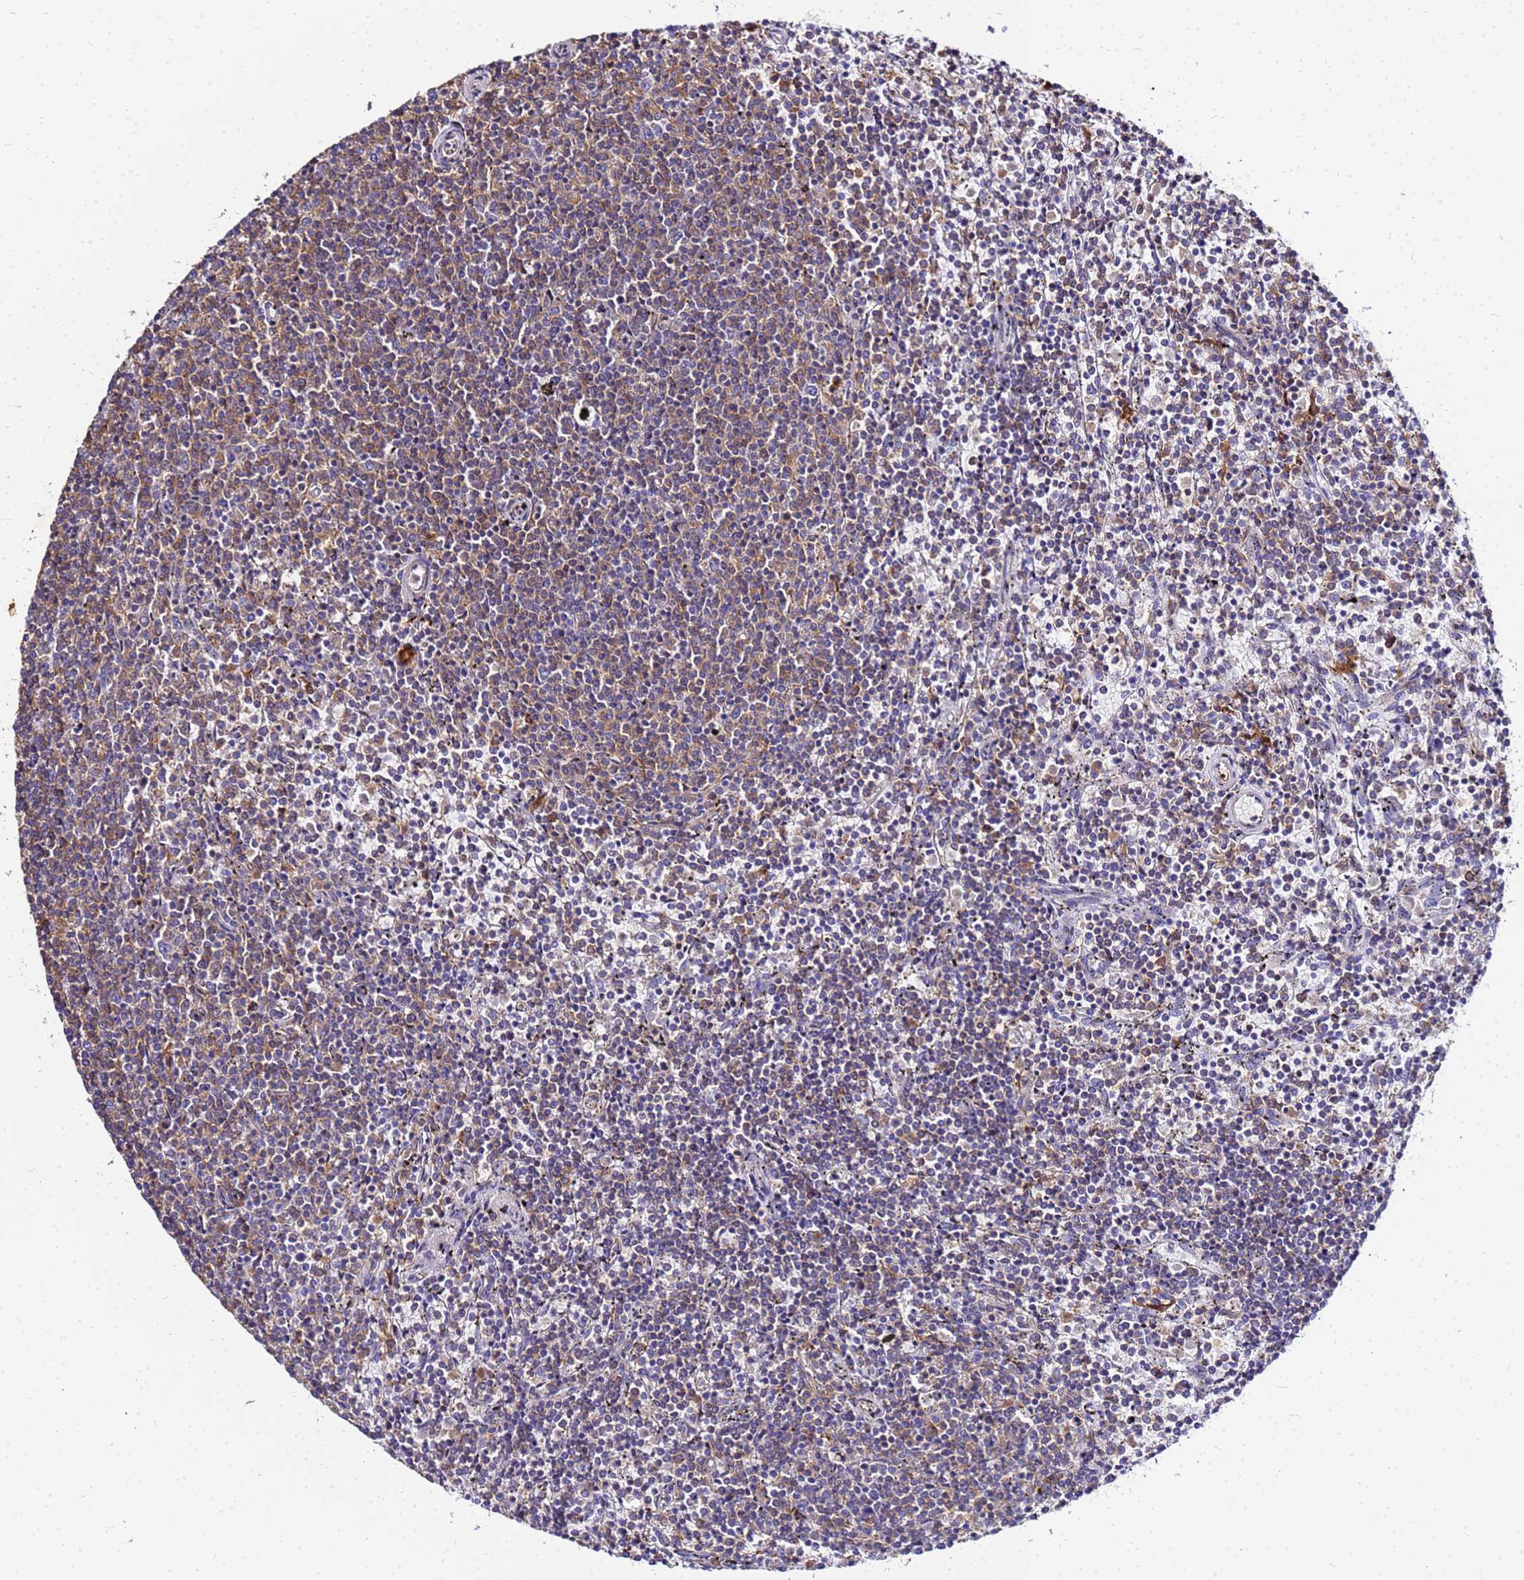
{"staining": {"intensity": "moderate", "quantity": "25%-75%", "location": "cytoplasmic/membranous"}, "tissue": "lymphoma", "cell_type": "Tumor cells", "image_type": "cancer", "snomed": [{"axis": "morphology", "description": "Malignant lymphoma, non-Hodgkin's type, Low grade"}, {"axis": "topography", "description": "Spleen"}], "caption": "This is a micrograph of immunohistochemistry staining of low-grade malignant lymphoma, non-Hodgkin's type, which shows moderate positivity in the cytoplasmic/membranous of tumor cells.", "gene": "DBNDD2", "patient": {"sex": "female", "age": 50}}